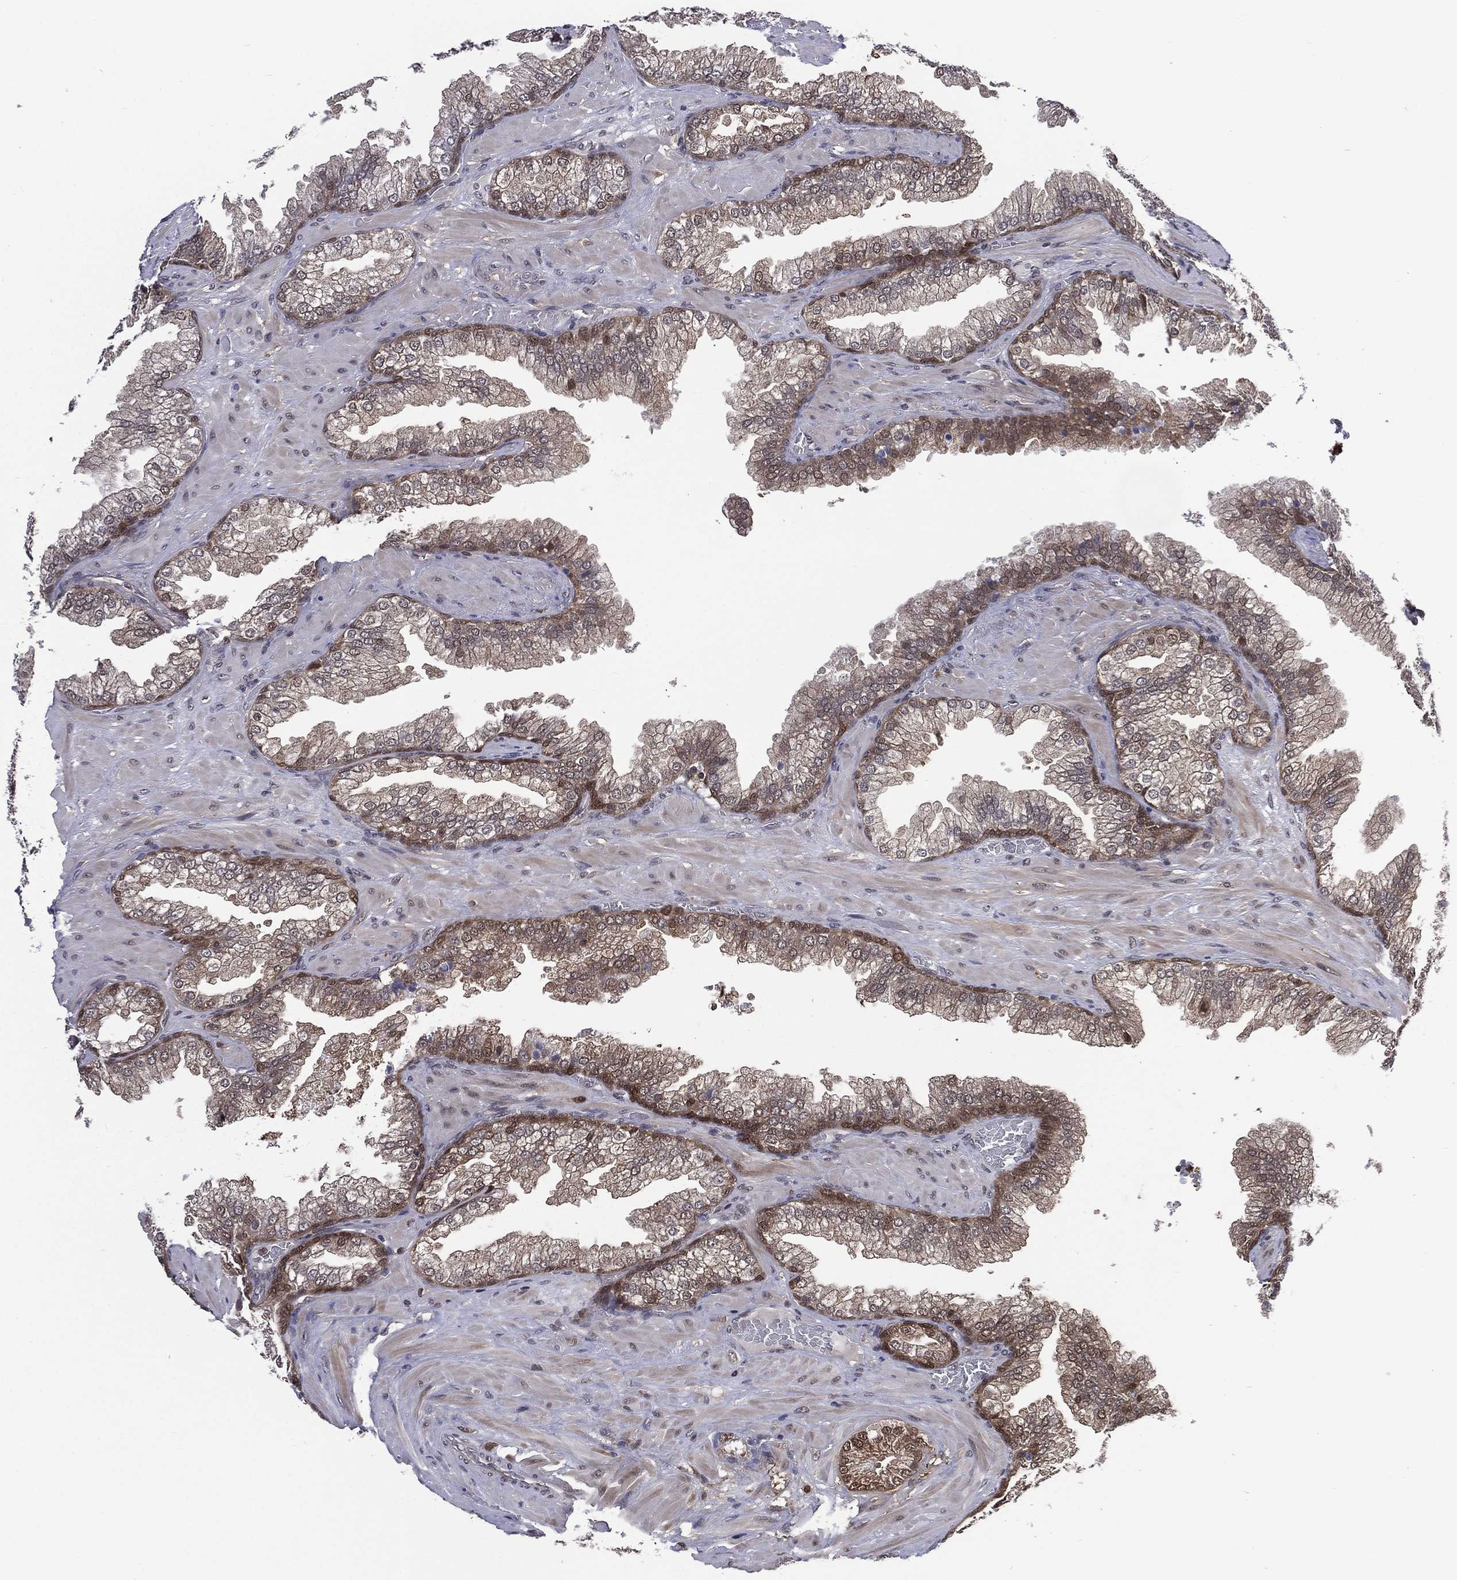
{"staining": {"intensity": "moderate", "quantity": "<25%", "location": "cytoplasmic/membranous,nuclear"}, "tissue": "prostate cancer", "cell_type": "Tumor cells", "image_type": "cancer", "snomed": [{"axis": "morphology", "description": "Adenocarcinoma, Low grade"}, {"axis": "topography", "description": "Prostate"}], "caption": "Human prostate cancer (adenocarcinoma (low-grade)) stained with a brown dye exhibits moderate cytoplasmic/membranous and nuclear positive staining in about <25% of tumor cells.", "gene": "MTAP", "patient": {"sex": "male", "age": 57}}